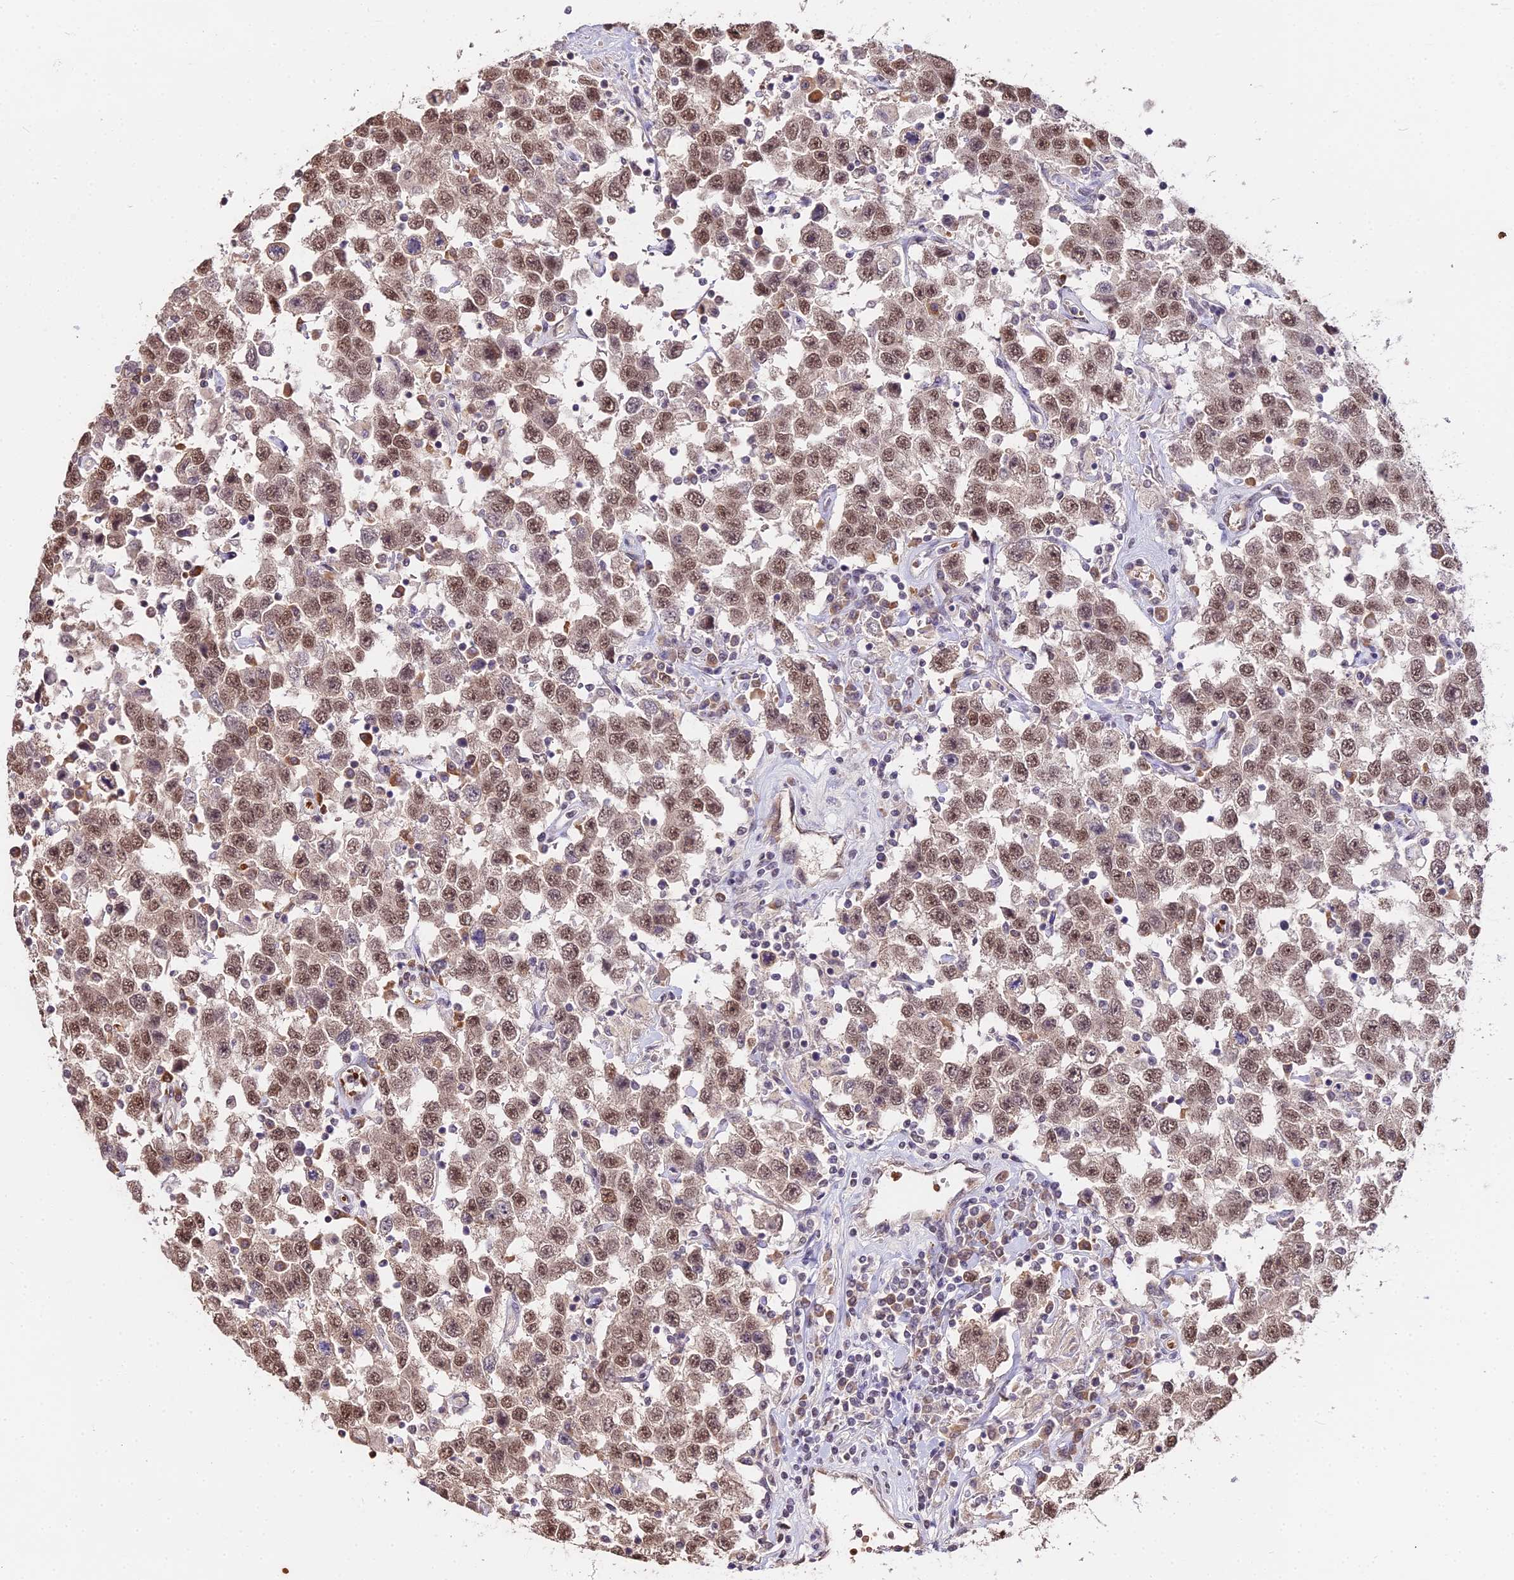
{"staining": {"intensity": "moderate", "quantity": ">75%", "location": "nuclear"}, "tissue": "testis cancer", "cell_type": "Tumor cells", "image_type": "cancer", "snomed": [{"axis": "morphology", "description": "Seminoma, NOS"}, {"axis": "topography", "description": "Testis"}], "caption": "Testis cancer (seminoma) stained with immunohistochemistry reveals moderate nuclear expression in about >75% of tumor cells.", "gene": "ZDBF2", "patient": {"sex": "male", "age": 41}}